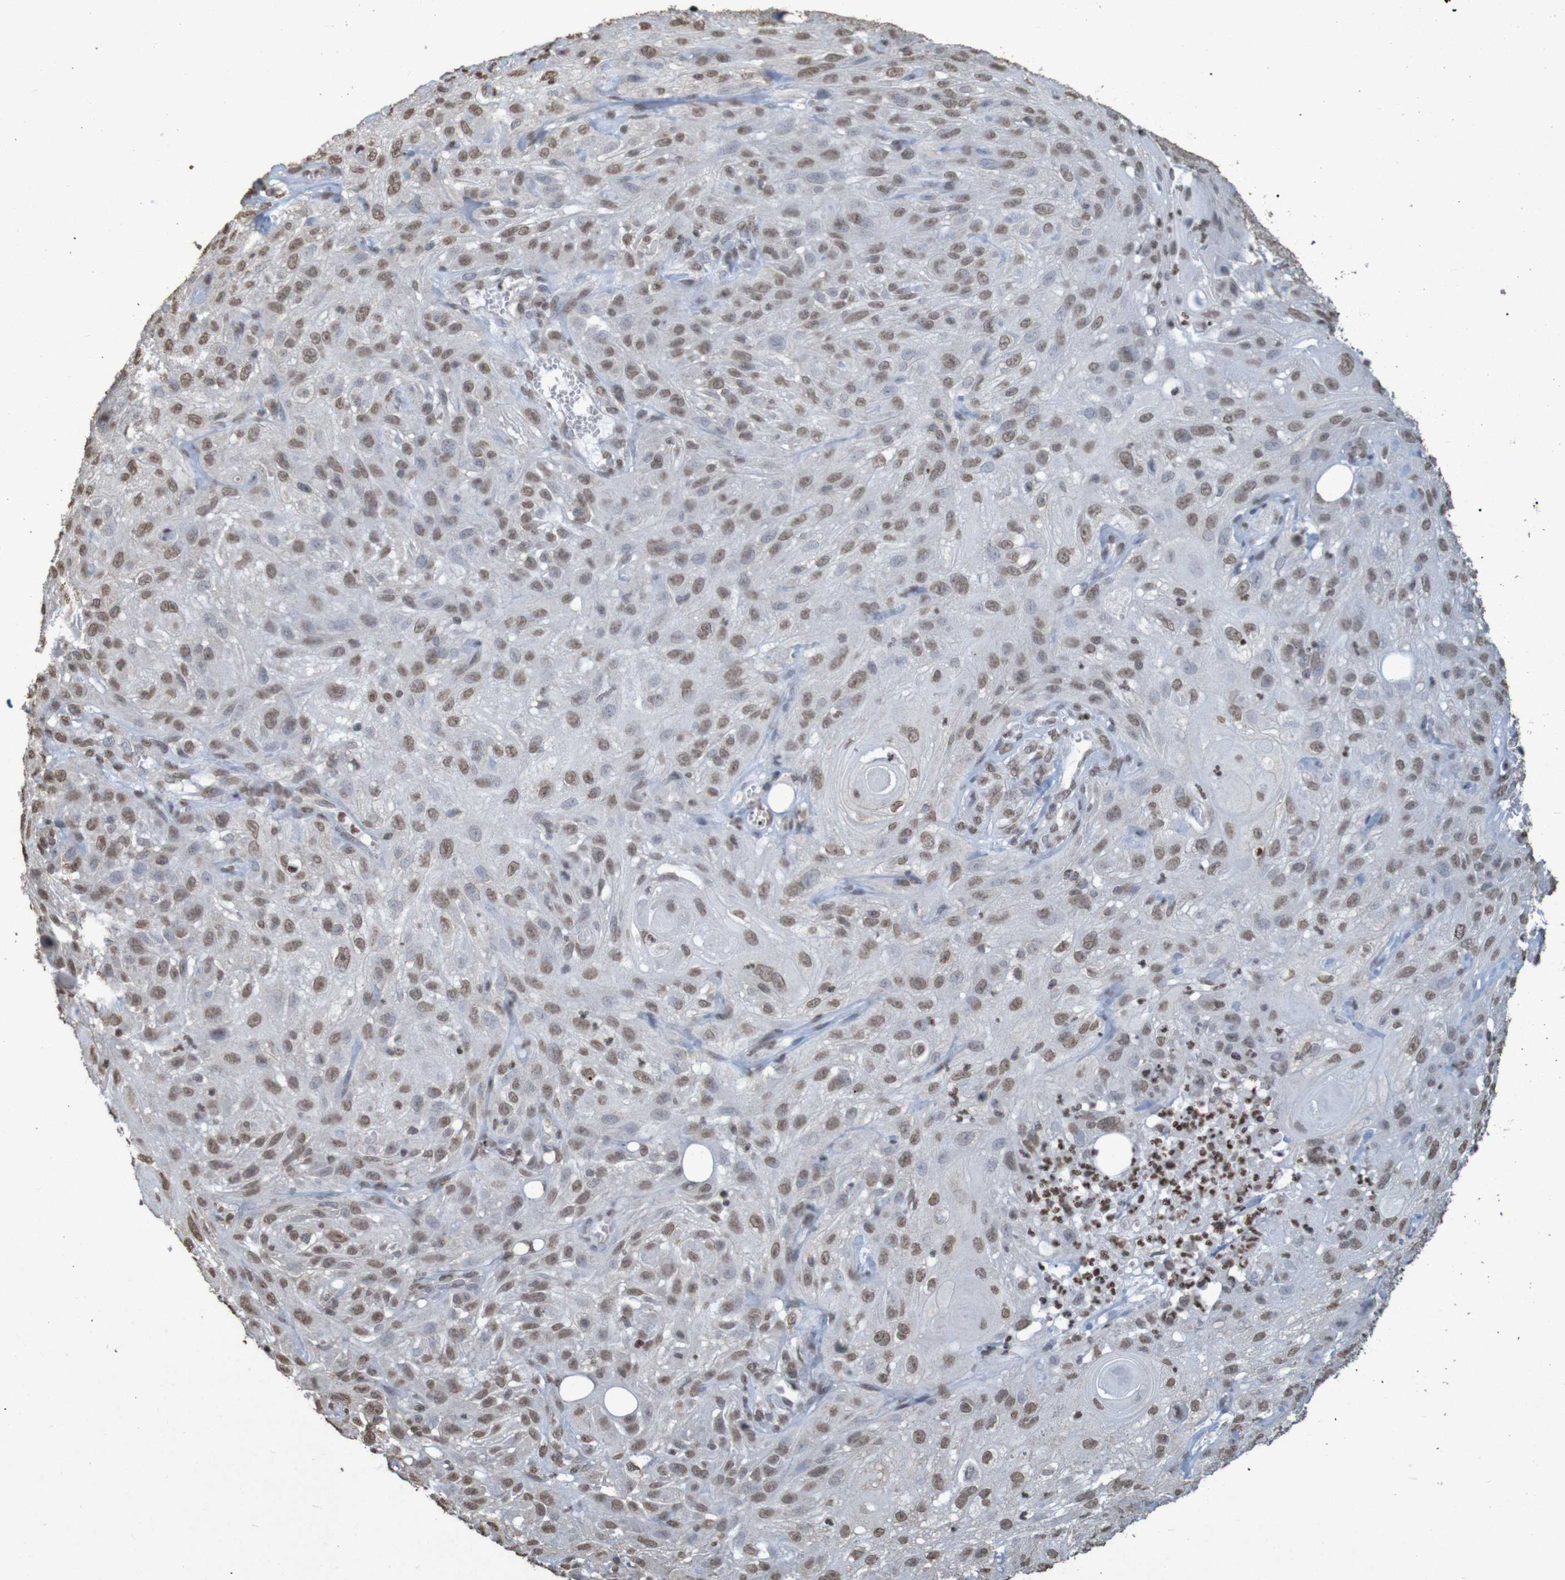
{"staining": {"intensity": "weak", "quantity": ">75%", "location": "nuclear"}, "tissue": "skin cancer", "cell_type": "Tumor cells", "image_type": "cancer", "snomed": [{"axis": "morphology", "description": "Squamous cell carcinoma, NOS"}, {"axis": "topography", "description": "Skin"}], "caption": "A brown stain labels weak nuclear staining of a protein in skin cancer (squamous cell carcinoma) tumor cells.", "gene": "GFI1", "patient": {"sex": "male", "age": 75}}